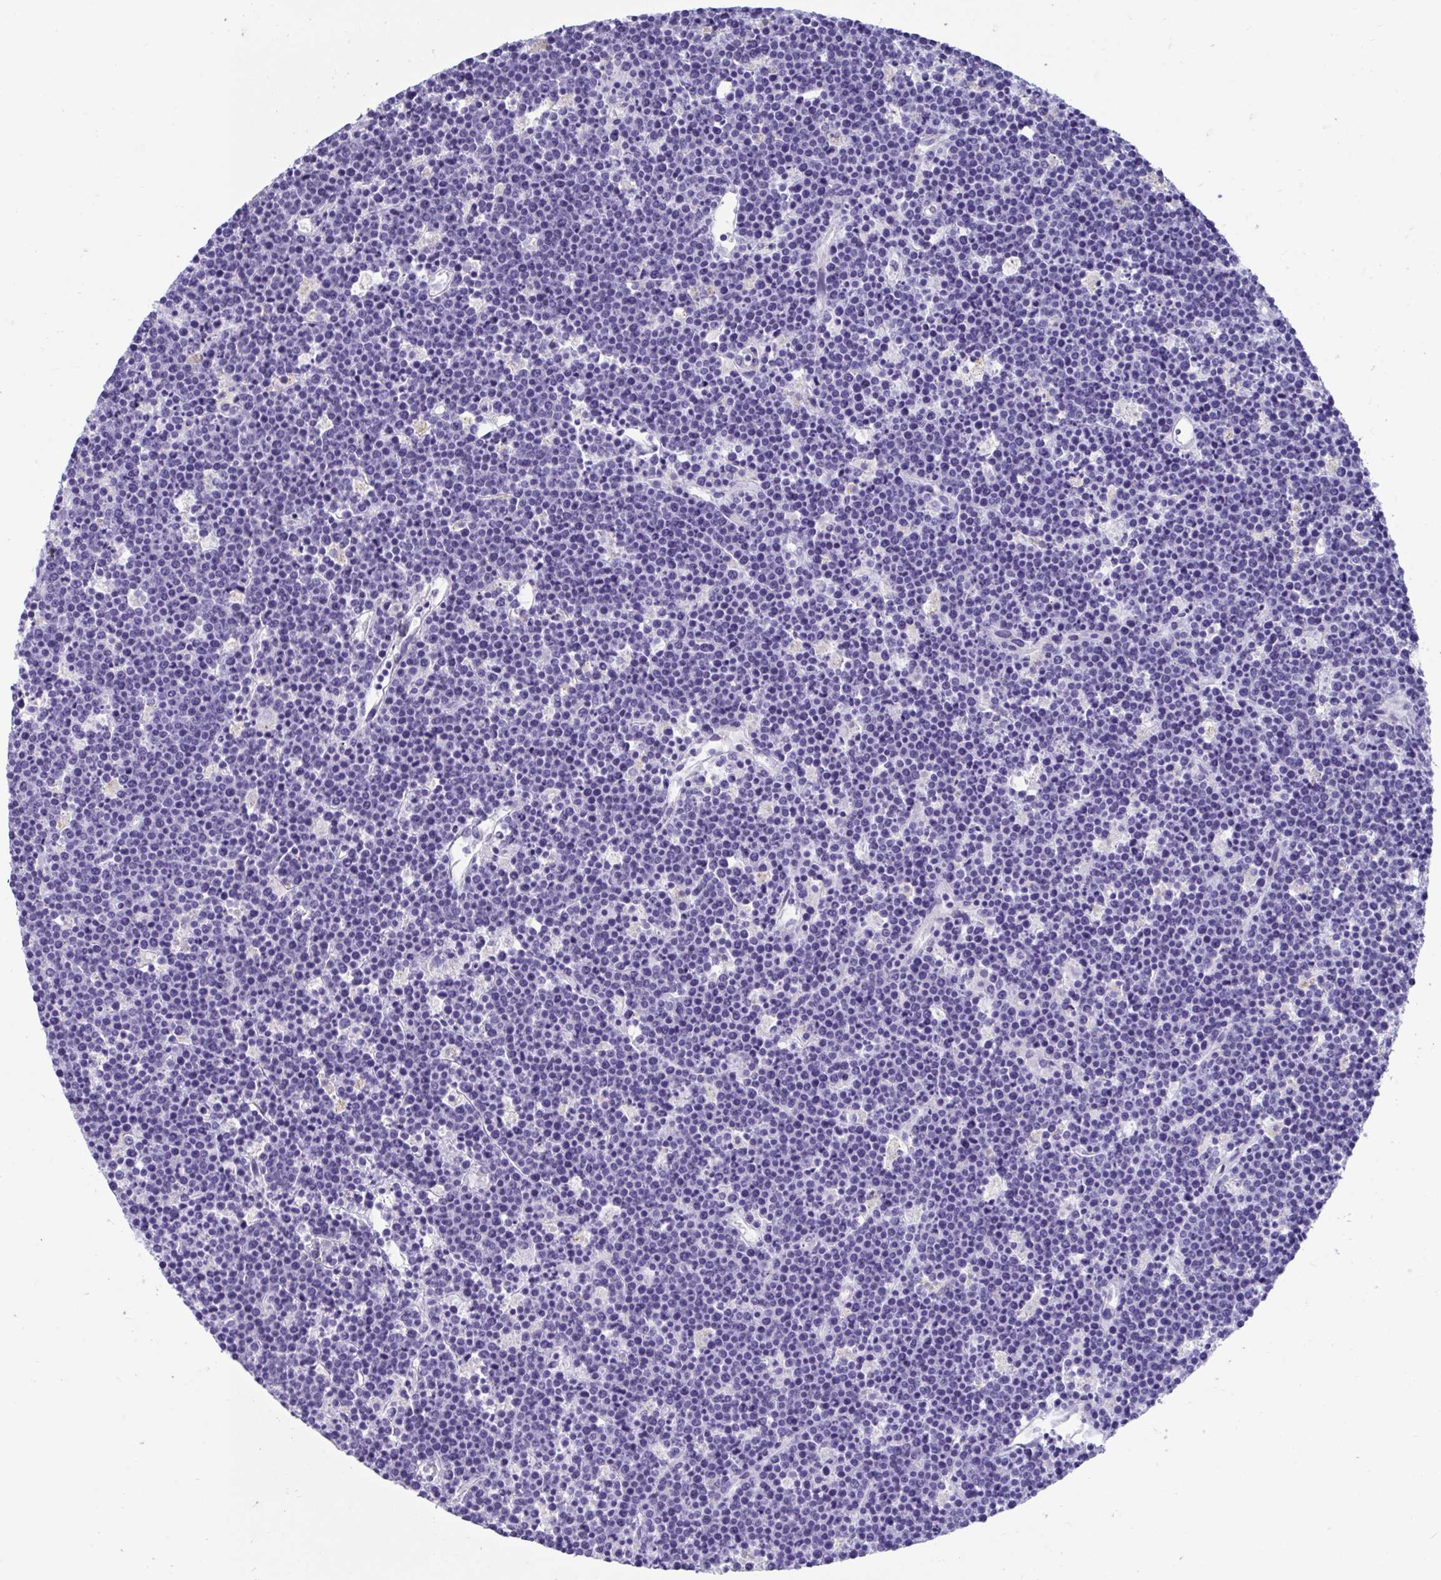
{"staining": {"intensity": "negative", "quantity": "none", "location": "none"}, "tissue": "lymphoma", "cell_type": "Tumor cells", "image_type": "cancer", "snomed": [{"axis": "morphology", "description": "Malignant lymphoma, non-Hodgkin's type, High grade"}, {"axis": "topography", "description": "Ovary"}], "caption": "Tumor cells are negative for brown protein staining in high-grade malignant lymphoma, non-Hodgkin's type.", "gene": "TTC30B", "patient": {"sex": "female", "age": 56}}